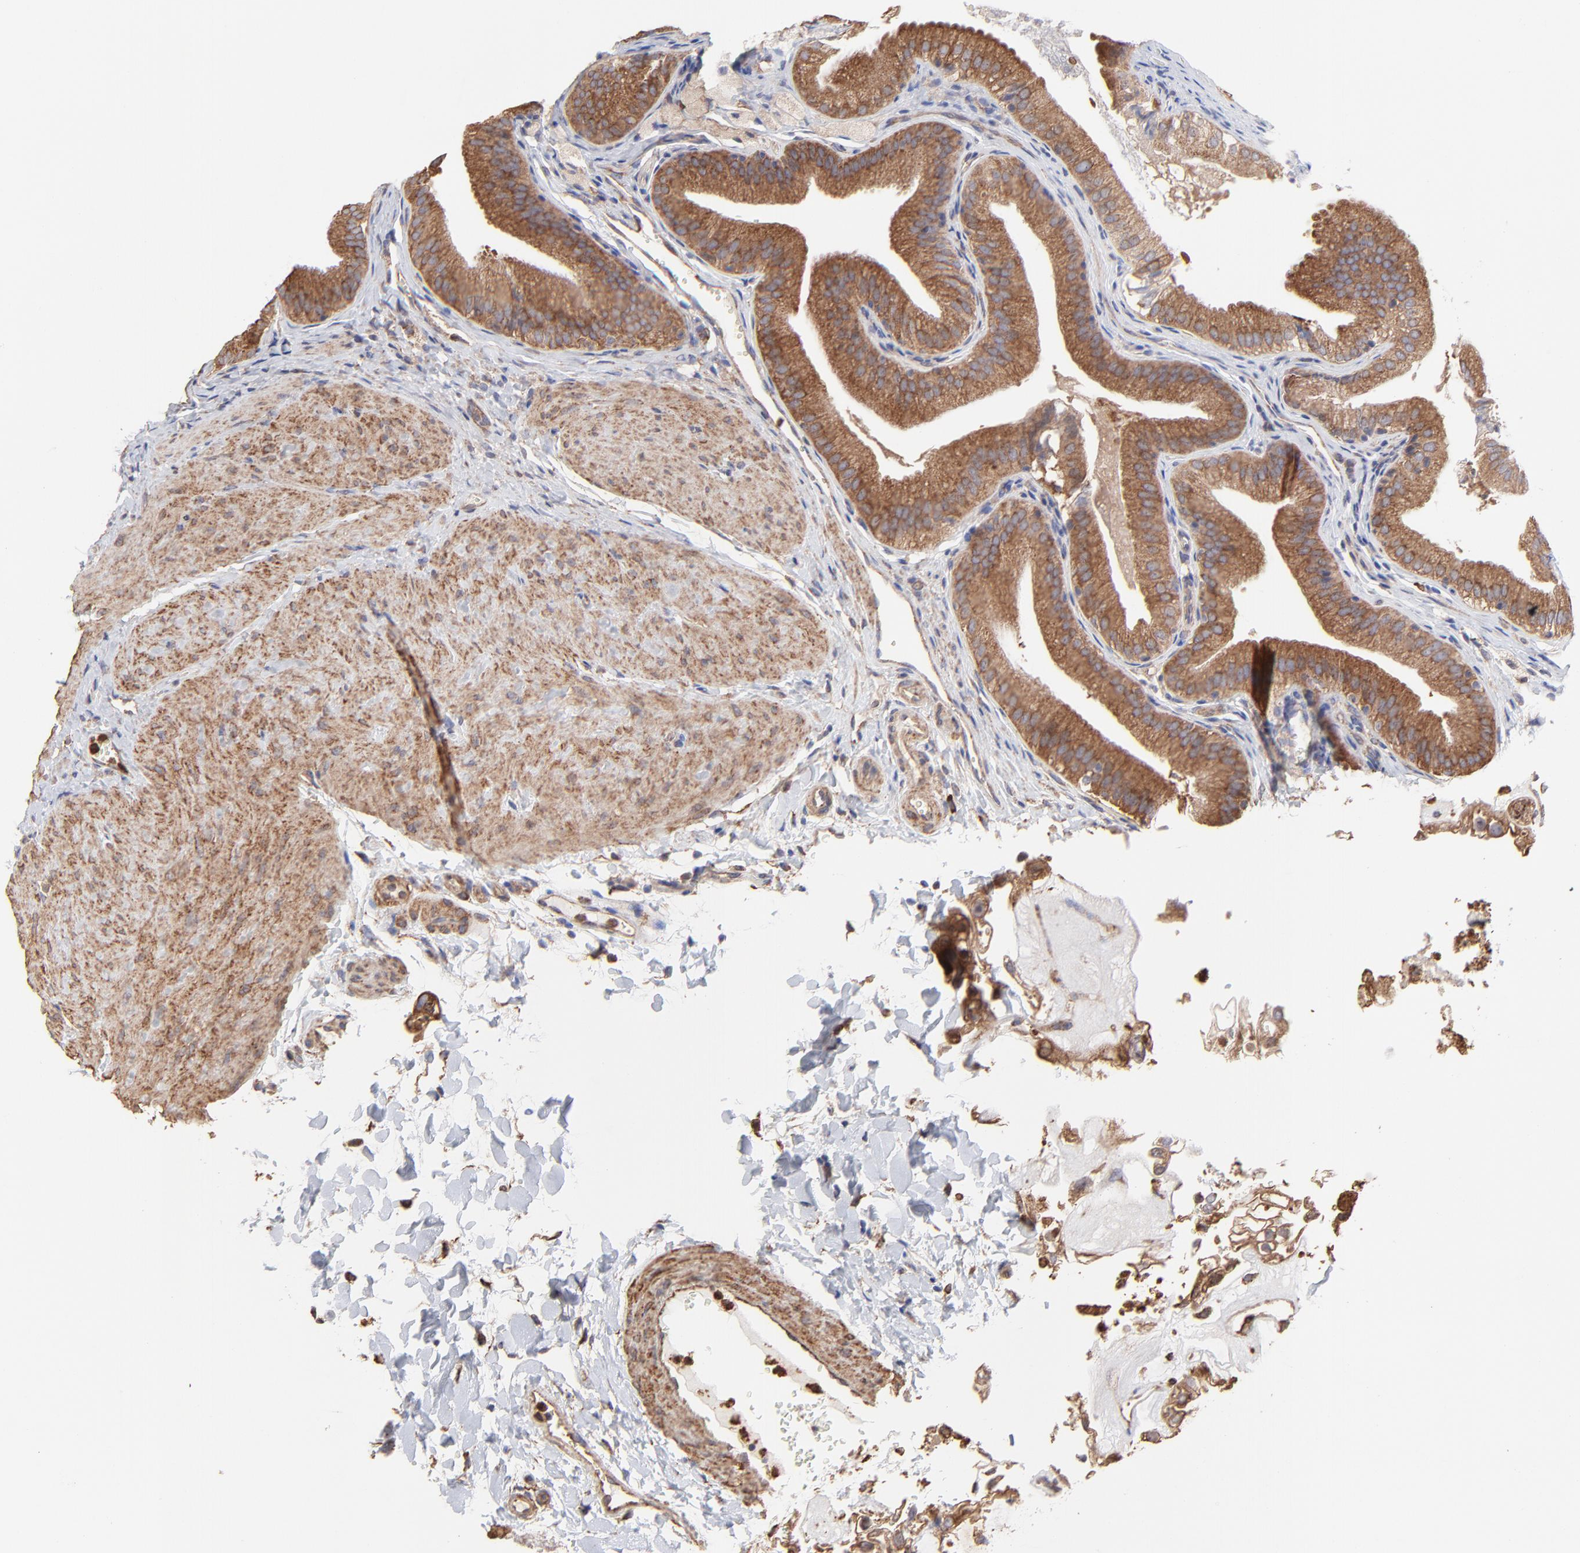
{"staining": {"intensity": "strong", "quantity": ">75%", "location": "cytoplasmic/membranous"}, "tissue": "gallbladder", "cell_type": "Glandular cells", "image_type": "normal", "snomed": [{"axis": "morphology", "description": "Normal tissue, NOS"}, {"axis": "topography", "description": "Gallbladder"}], "caption": "A brown stain labels strong cytoplasmic/membranous staining of a protein in glandular cells of benign human gallbladder.", "gene": "PFKM", "patient": {"sex": "female", "age": 24}}